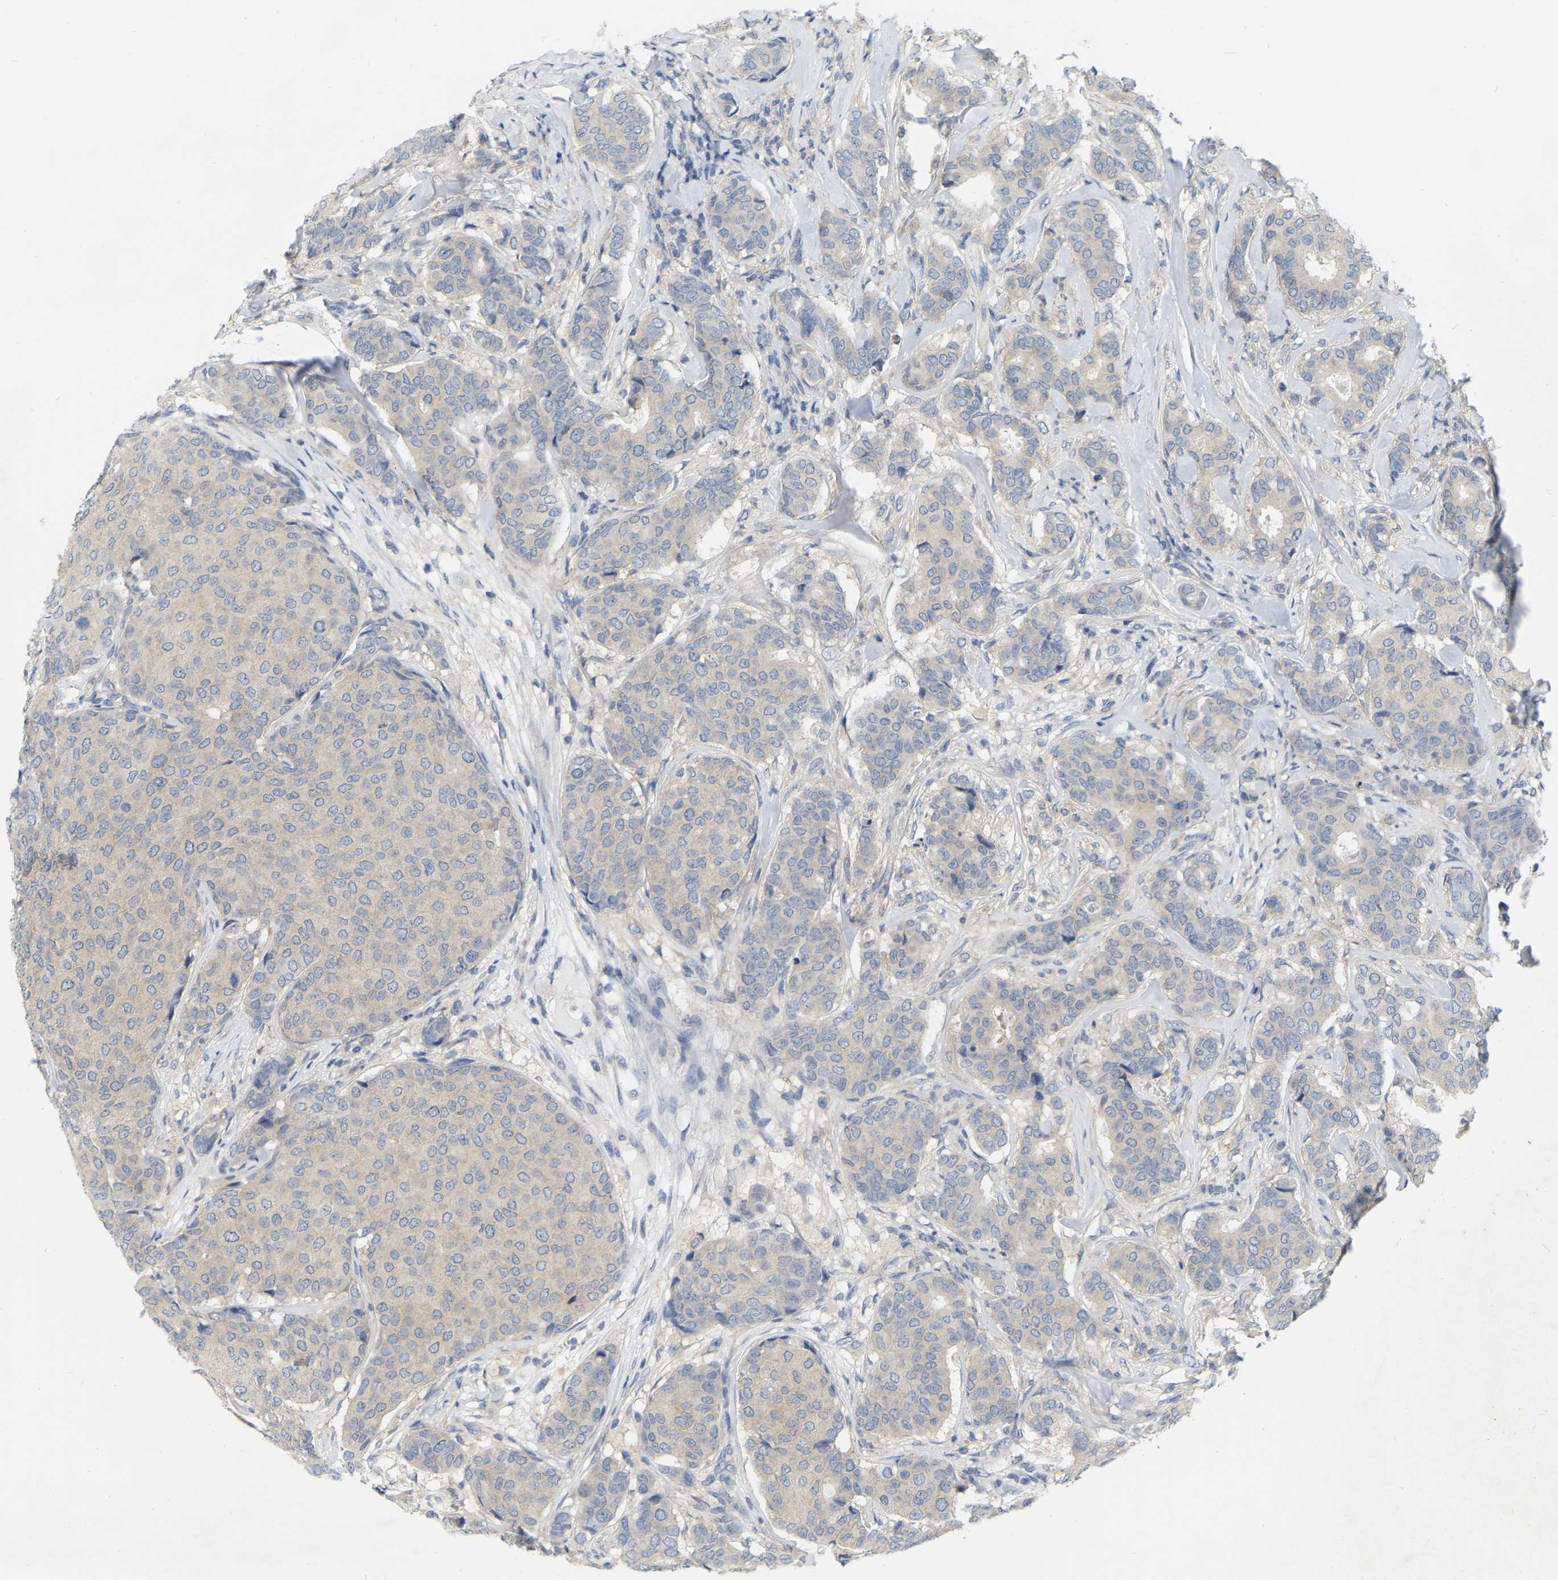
{"staining": {"intensity": "negative", "quantity": "none", "location": "none"}, "tissue": "breast cancer", "cell_type": "Tumor cells", "image_type": "cancer", "snomed": [{"axis": "morphology", "description": "Duct carcinoma"}, {"axis": "topography", "description": "Breast"}], "caption": "Tumor cells are negative for protein expression in human intraductal carcinoma (breast).", "gene": "WIPI2", "patient": {"sex": "female", "age": 75}}